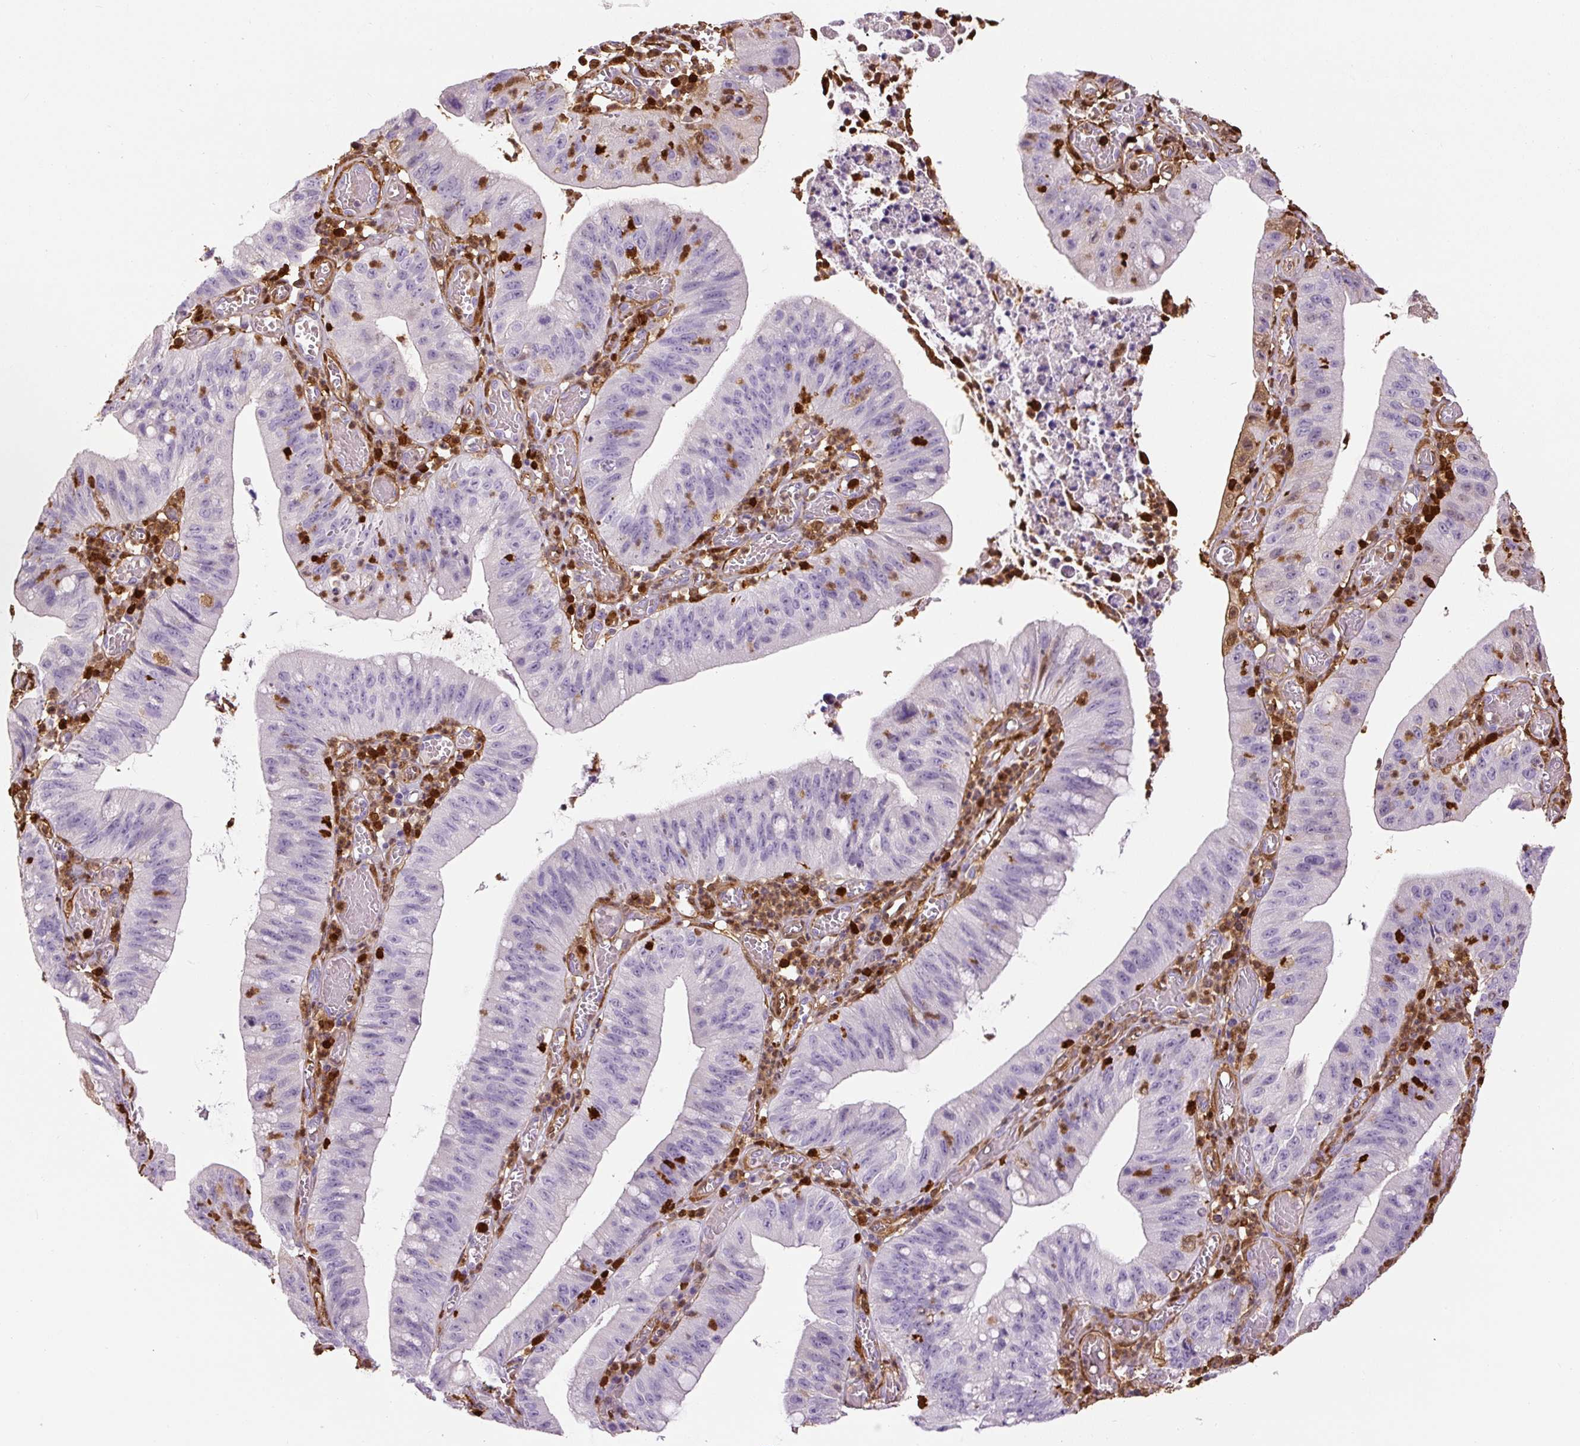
{"staining": {"intensity": "negative", "quantity": "none", "location": "none"}, "tissue": "stomach cancer", "cell_type": "Tumor cells", "image_type": "cancer", "snomed": [{"axis": "morphology", "description": "Adenocarcinoma, NOS"}, {"axis": "topography", "description": "Stomach"}], "caption": "Stomach cancer (adenocarcinoma) stained for a protein using immunohistochemistry reveals no expression tumor cells.", "gene": "S100A4", "patient": {"sex": "male", "age": 59}}